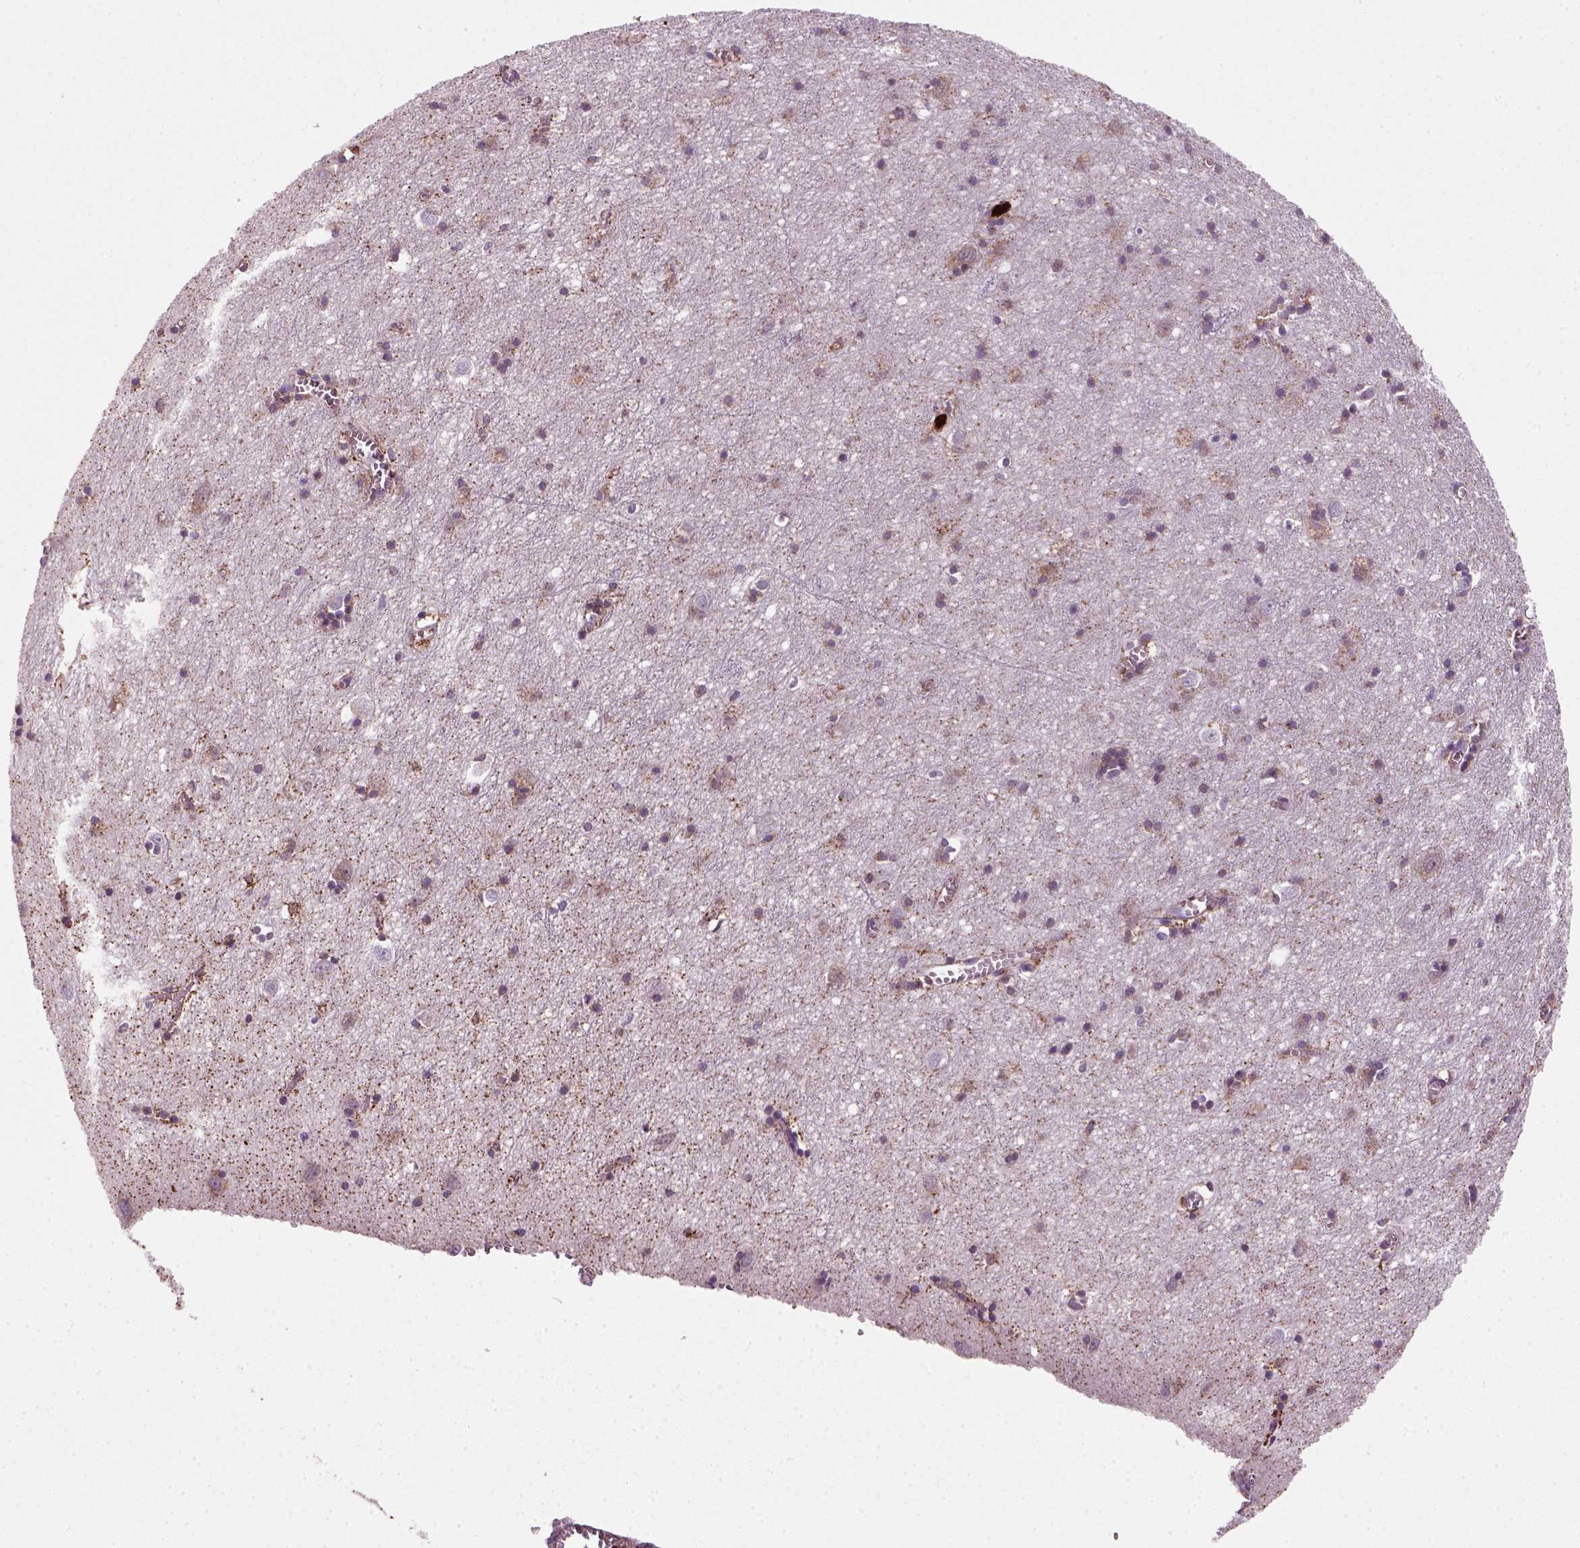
{"staining": {"intensity": "moderate", "quantity": ">75%", "location": "cytoplasmic/membranous"}, "tissue": "cerebral cortex", "cell_type": "Endothelial cells", "image_type": "normal", "snomed": [{"axis": "morphology", "description": "Normal tissue, NOS"}, {"axis": "topography", "description": "Cerebral cortex"}], "caption": "Human cerebral cortex stained with a brown dye exhibits moderate cytoplasmic/membranous positive expression in about >75% of endothelial cells.", "gene": "NUDT16L1", "patient": {"sex": "male", "age": 70}}